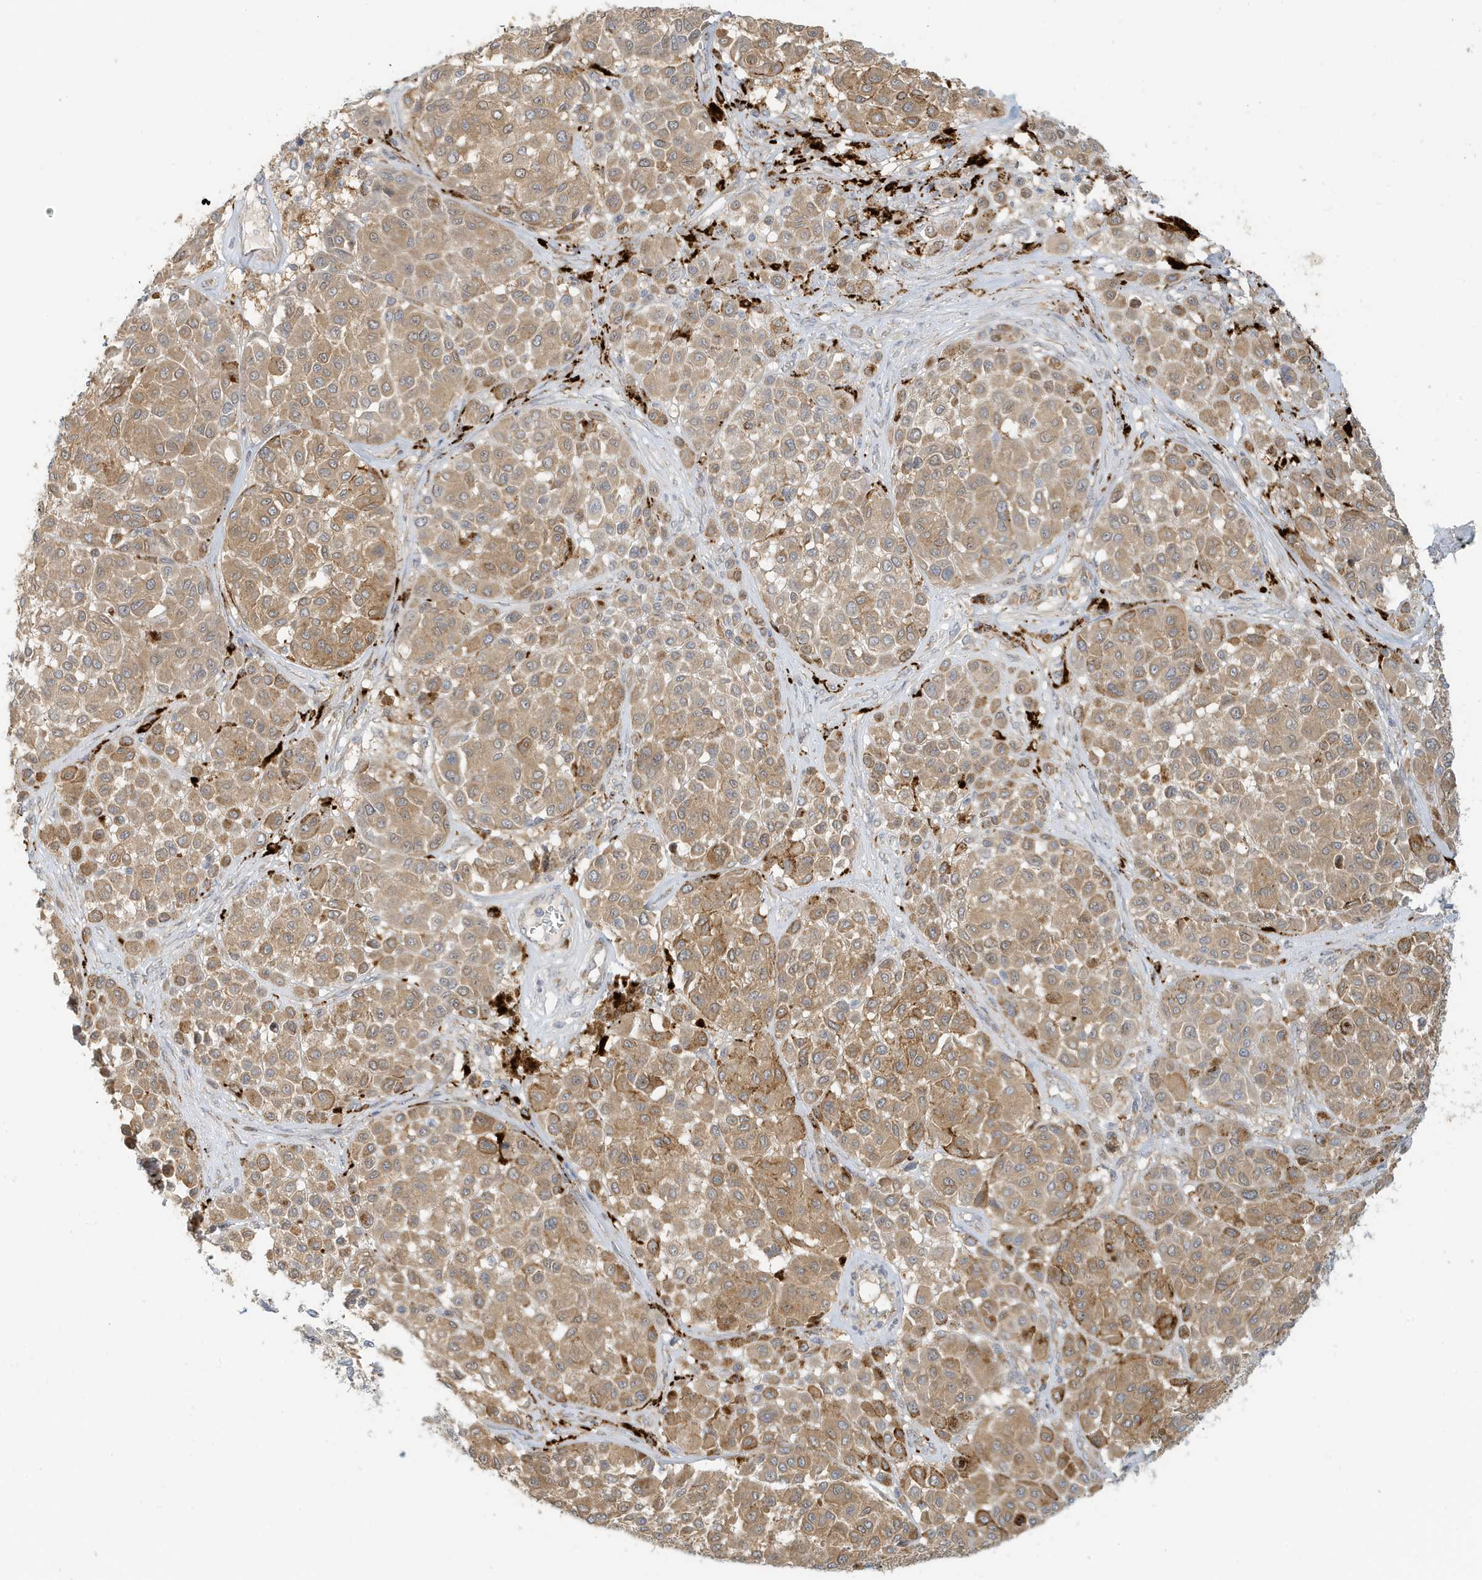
{"staining": {"intensity": "moderate", "quantity": ">75%", "location": "cytoplasmic/membranous"}, "tissue": "melanoma", "cell_type": "Tumor cells", "image_type": "cancer", "snomed": [{"axis": "morphology", "description": "Malignant melanoma, Metastatic site"}, {"axis": "topography", "description": "Soft tissue"}], "caption": "Protein positivity by IHC demonstrates moderate cytoplasmic/membranous staining in about >75% of tumor cells in malignant melanoma (metastatic site).", "gene": "MCOLN1", "patient": {"sex": "male", "age": 41}}